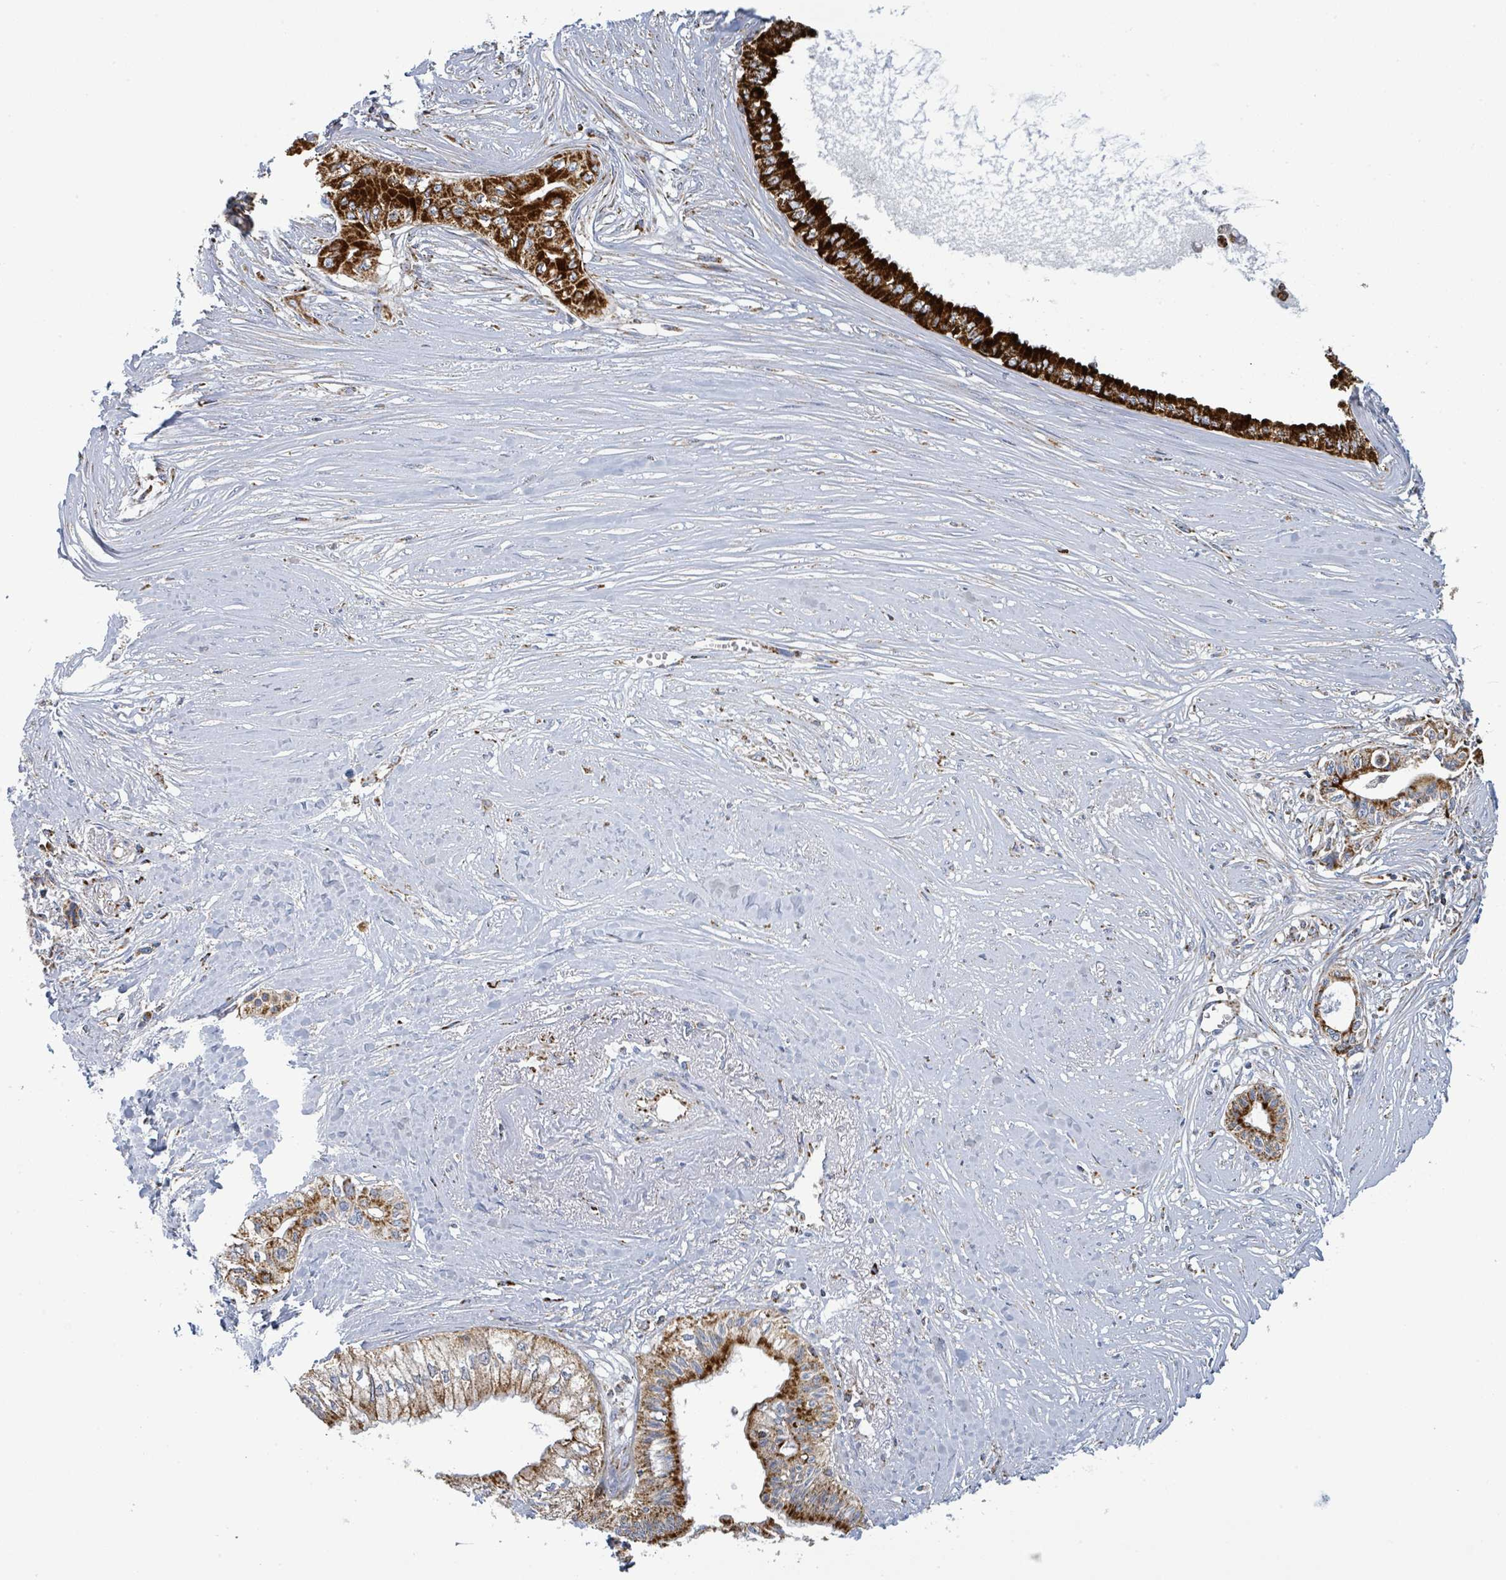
{"staining": {"intensity": "strong", "quantity": ">75%", "location": "cytoplasmic/membranous"}, "tissue": "pancreatic cancer", "cell_type": "Tumor cells", "image_type": "cancer", "snomed": [{"axis": "morphology", "description": "Adenocarcinoma, NOS"}, {"axis": "topography", "description": "Pancreas"}], "caption": "Tumor cells reveal strong cytoplasmic/membranous positivity in approximately >75% of cells in pancreatic adenocarcinoma. (DAB IHC, brown staining for protein, blue staining for nuclei).", "gene": "SUCLG2", "patient": {"sex": "male", "age": 71}}